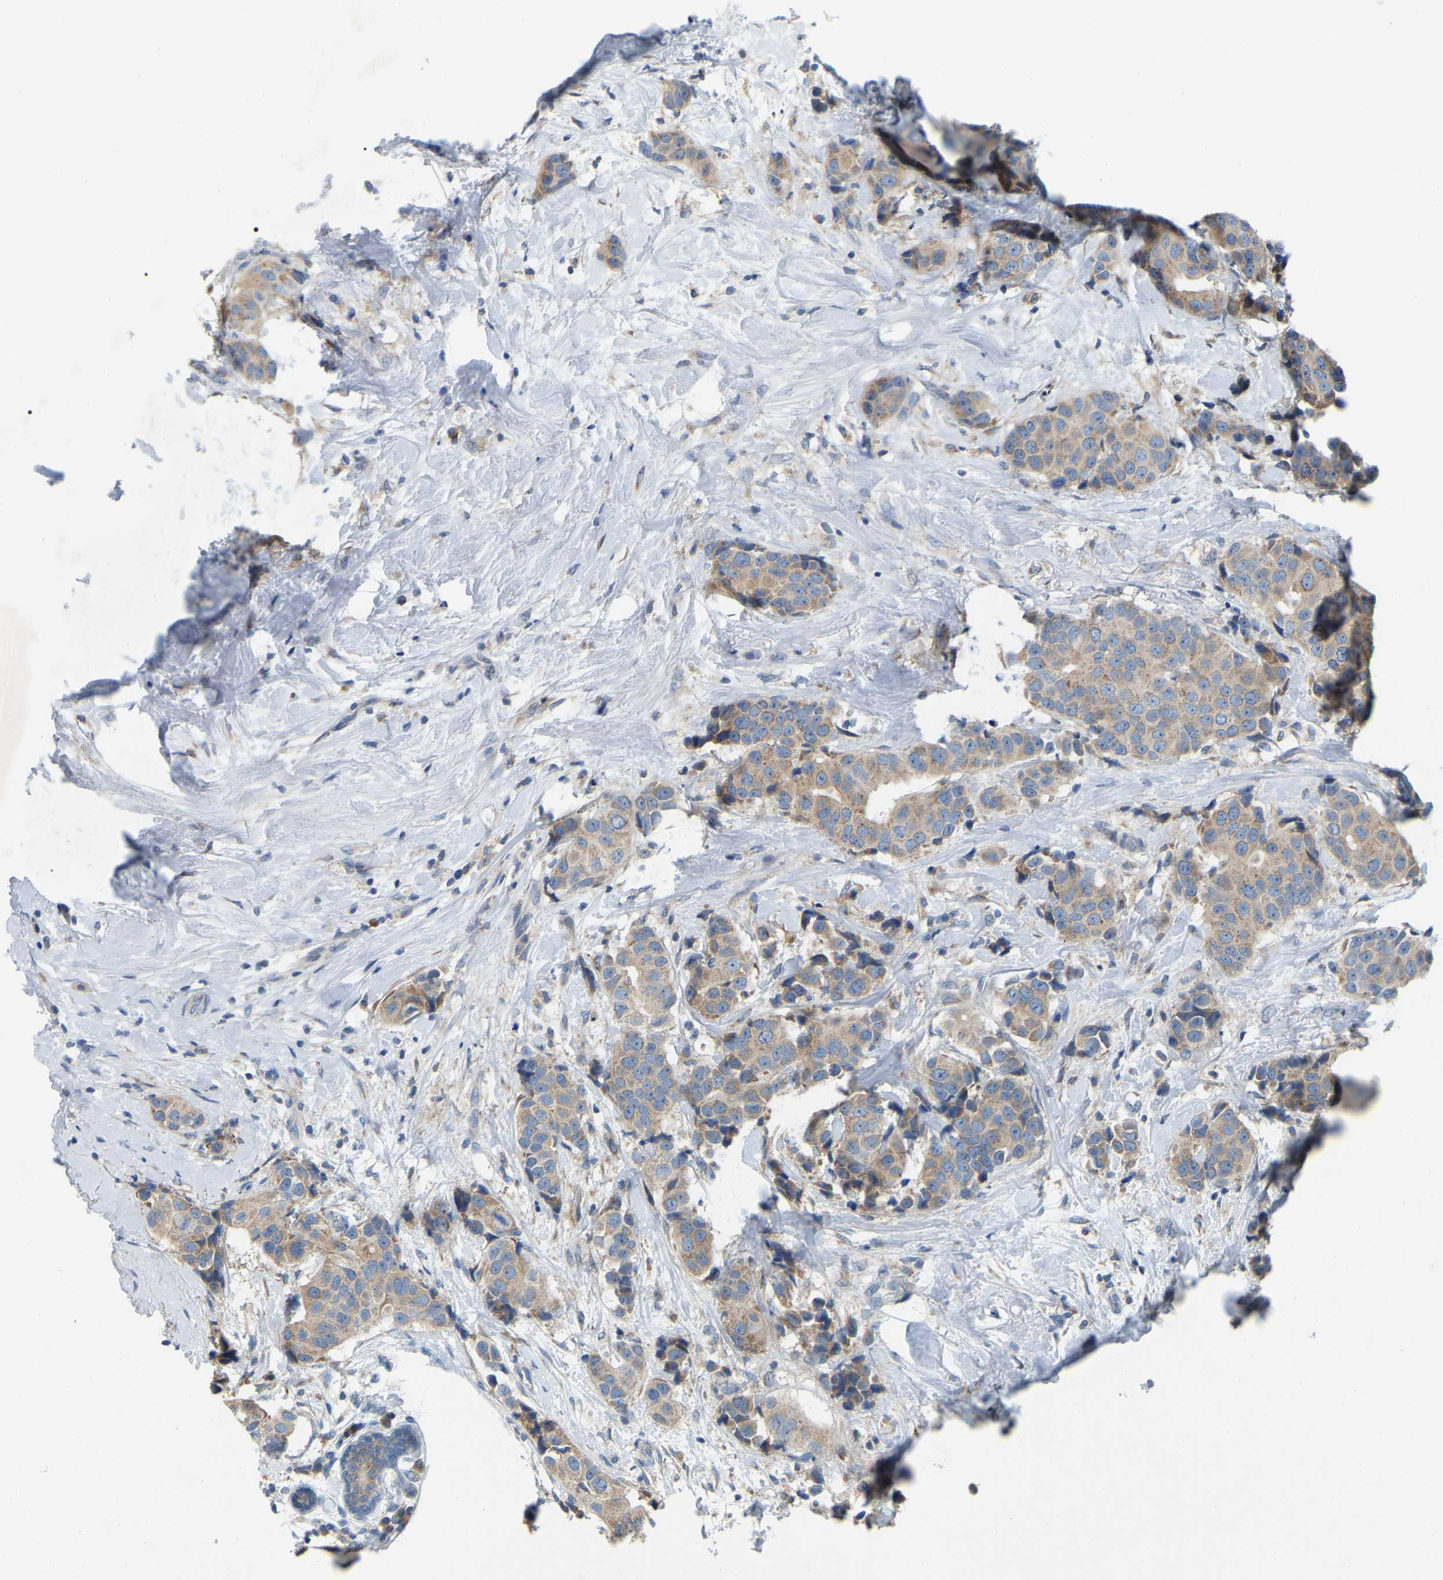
{"staining": {"intensity": "moderate", "quantity": ">75%", "location": "cytoplasmic/membranous"}, "tissue": "breast cancer", "cell_type": "Tumor cells", "image_type": "cancer", "snomed": [{"axis": "morphology", "description": "Normal tissue, NOS"}, {"axis": "morphology", "description": "Duct carcinoma"}, {"axis": "topography", "description": "Breast"}], "caption": "Tumor cells display moderate cytoplasmic/membranous positivity in about >75% of cells in infiltrating ductal carcinoma (breast). (DAB (3,3'-diaminobenzidine) IHC with brightfield microscopy, high magnification).", "gene": "PARL", "patient": {"sex": "female", "age": 39}}